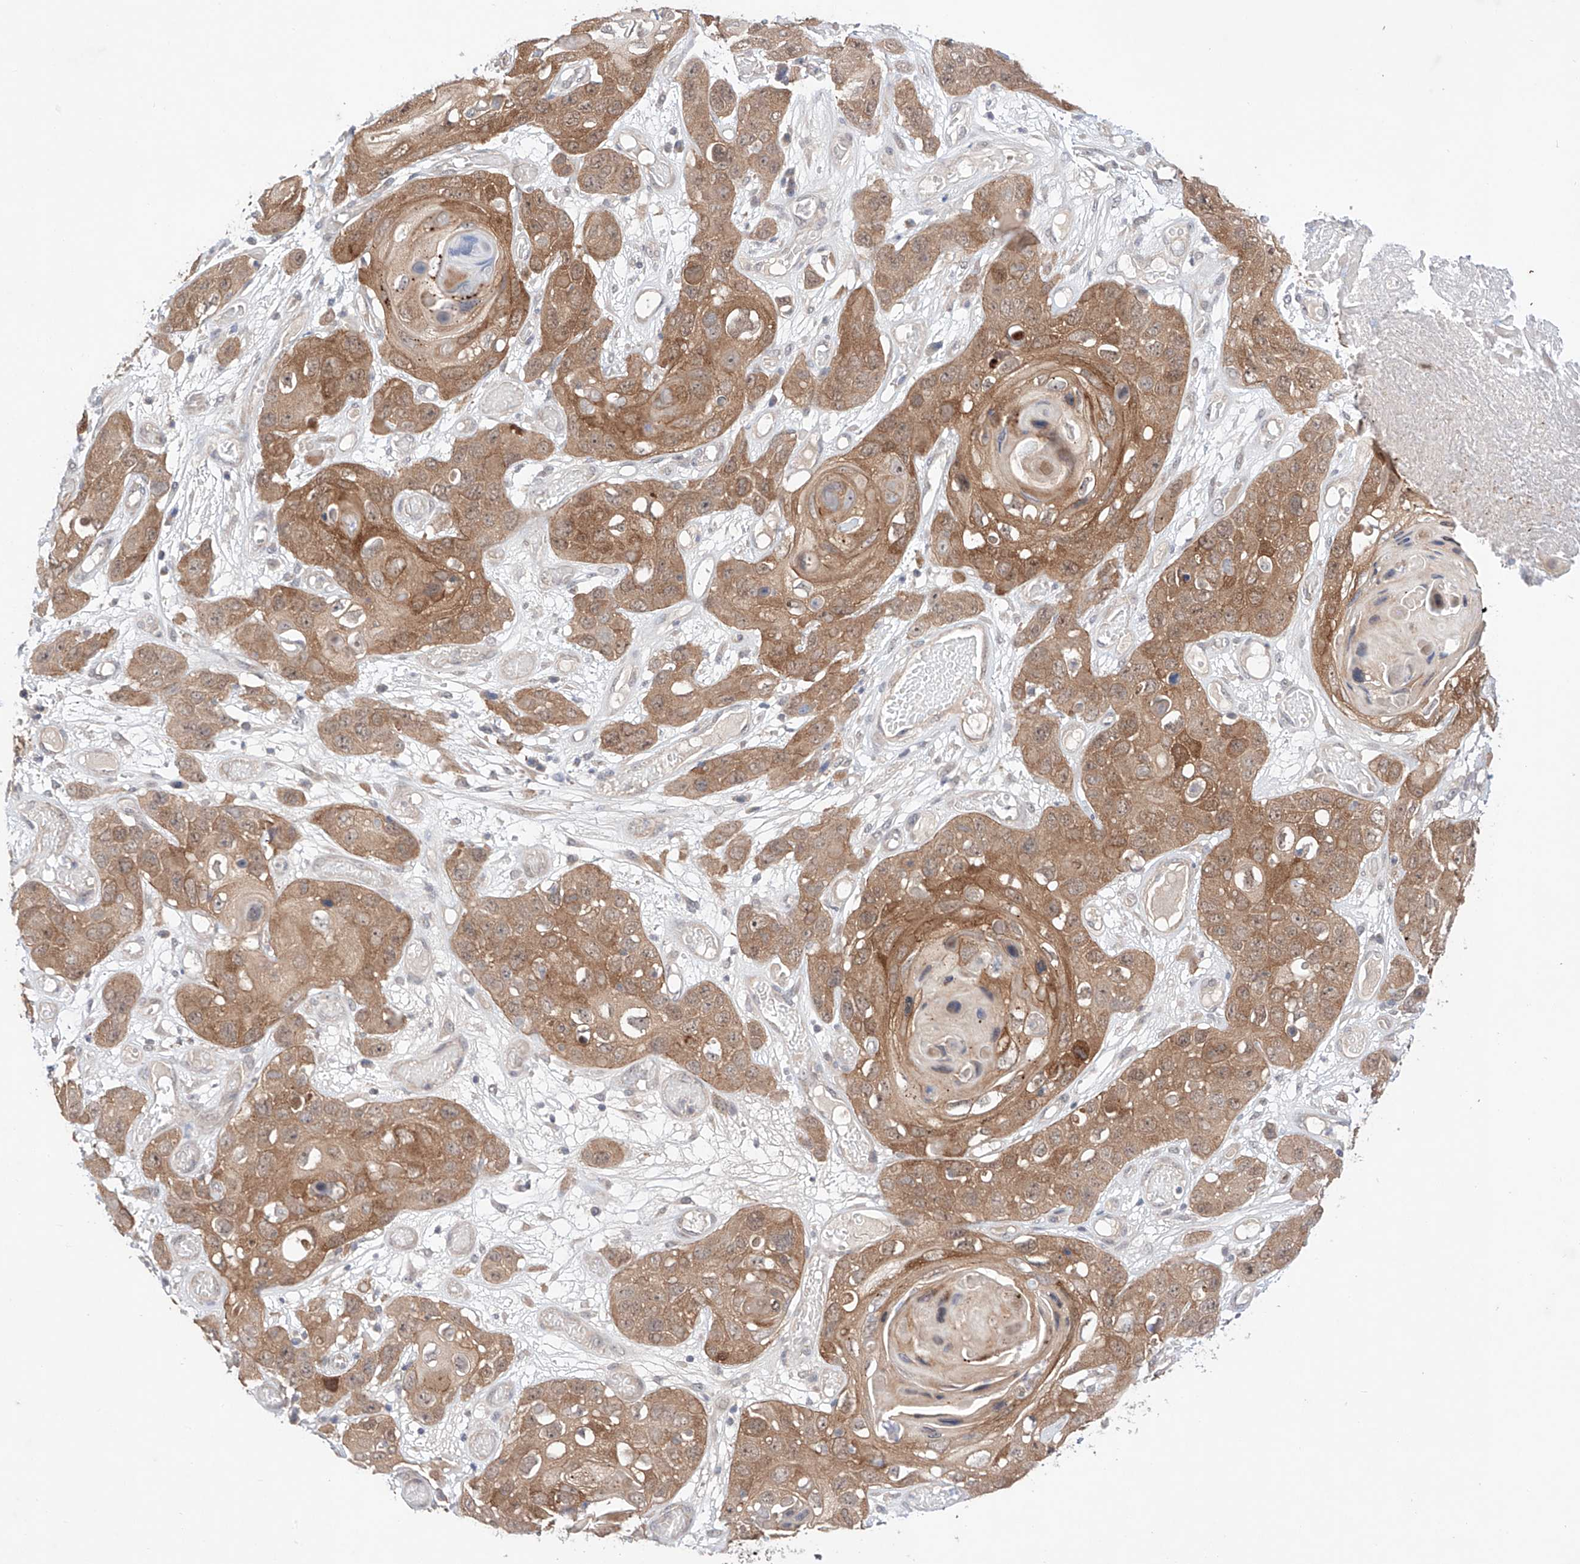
{"staining": {"intensity": "moderate", "quantity": ">75%", "location": "cytoplasmic/membranous"}, "tissue": "skin cancer", "cell_type": "Tumor cells", "image_type": "cancer", "snomed": [{"axis": "morphology", "description": "Squamous cell carcinoma, NOS"}, {"axis": "topography", "description": "Skin"}], "caption": "A high-resolution histopathology image shows IHC staining of skin cancer, which demonstrates moderate cytoplasmic/membranous expression in about >75% of tumor cells.", "gene": "TSR2", "patient": {"sex": "male", "age": 55}}